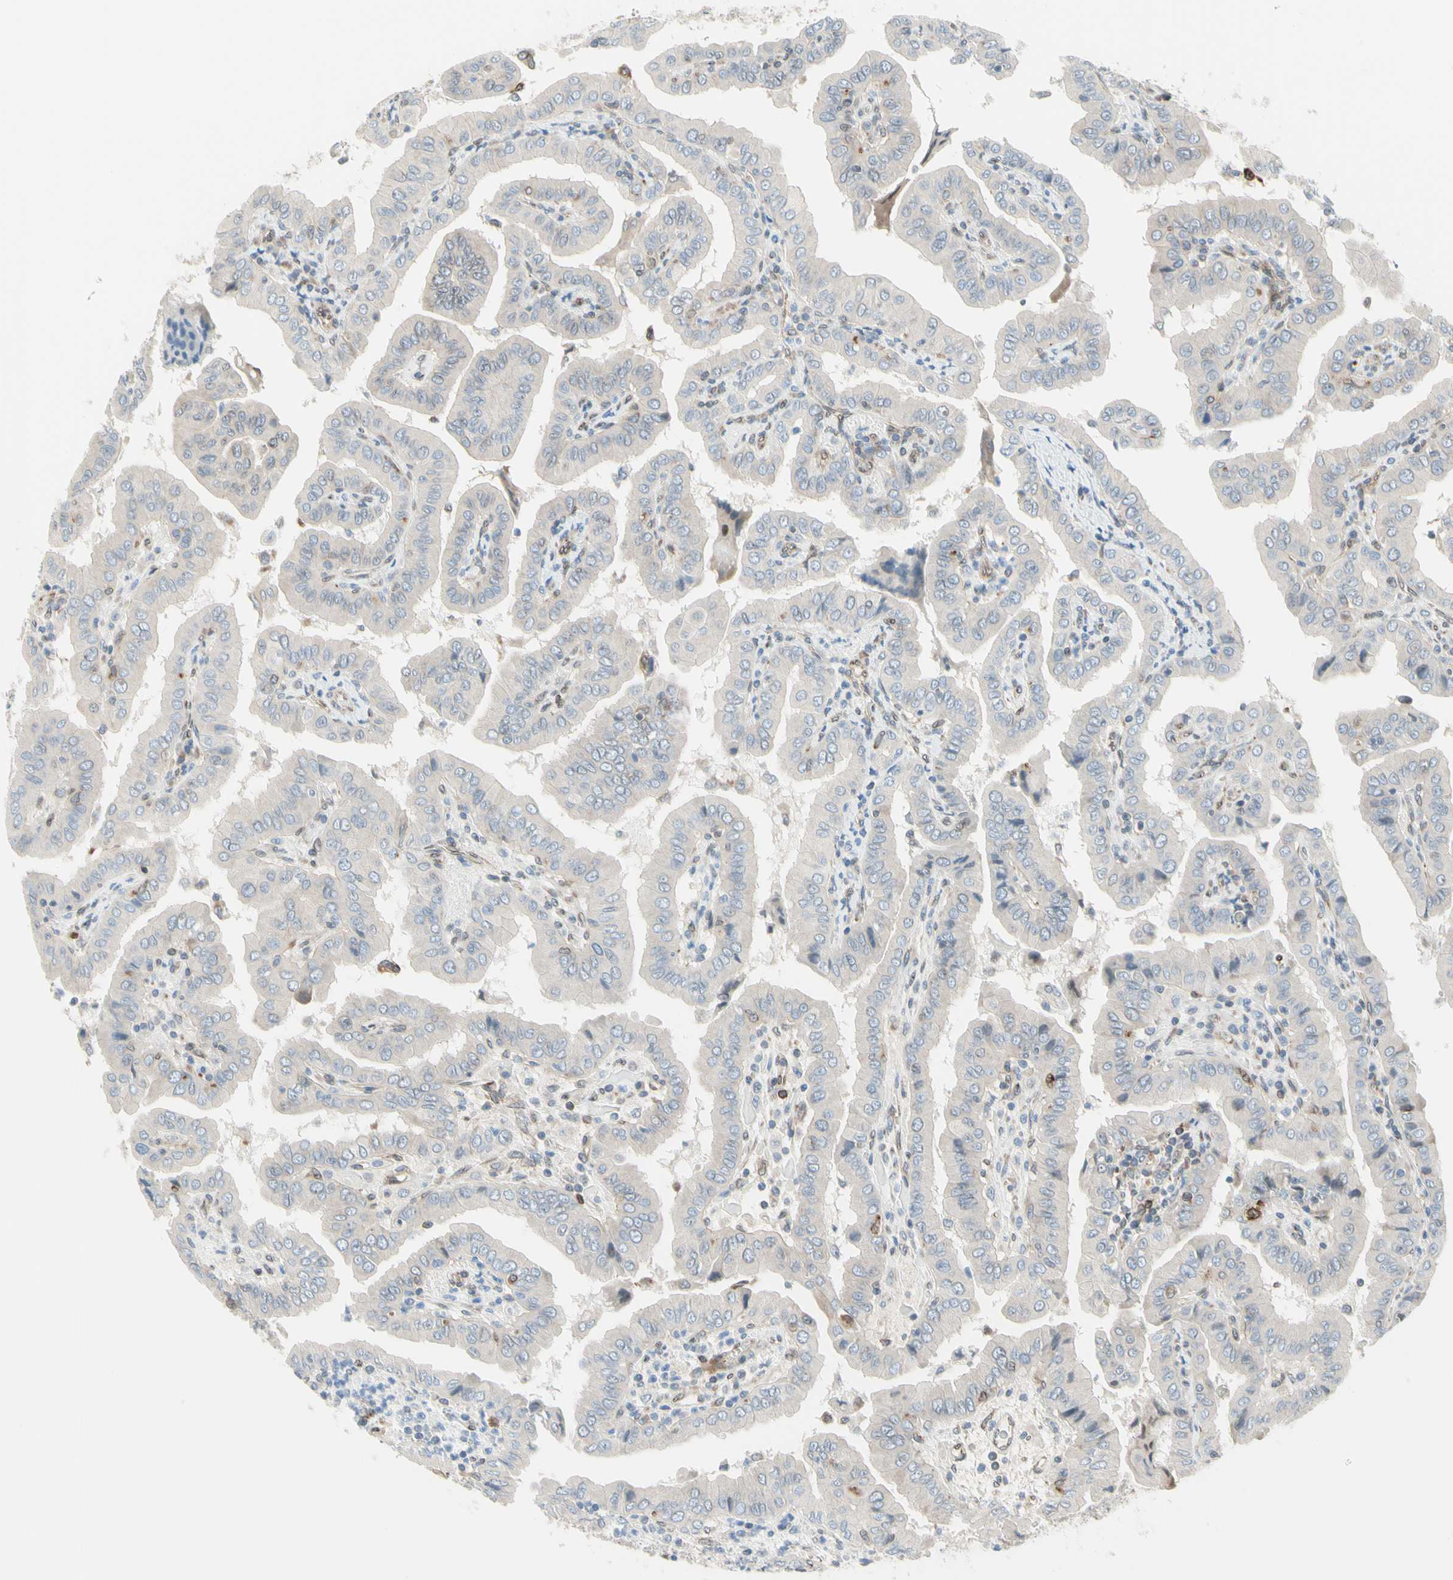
{"staining": {"intensity": "weak", "quantity": ">75%", "location": "cytoplasmic/membranous"}, "tissue": "thyroid cancer", "cell_type": "Tumor cells", "image_type": "cancer", "snomed": [{"axis": "morphology", "description": "Papillary adenocarcinoma, NOS"}, {"axis": "topography", "description": "Thyroid gland"}], "caption": "The photomicrograph demonstrates a brown stain indicating the presence of a protein in the cytoplasmic/membranous of tumor cells in thyroid cancer.", "gene": "TRAF2", "patient": {"sex": "male", "age": 33}}